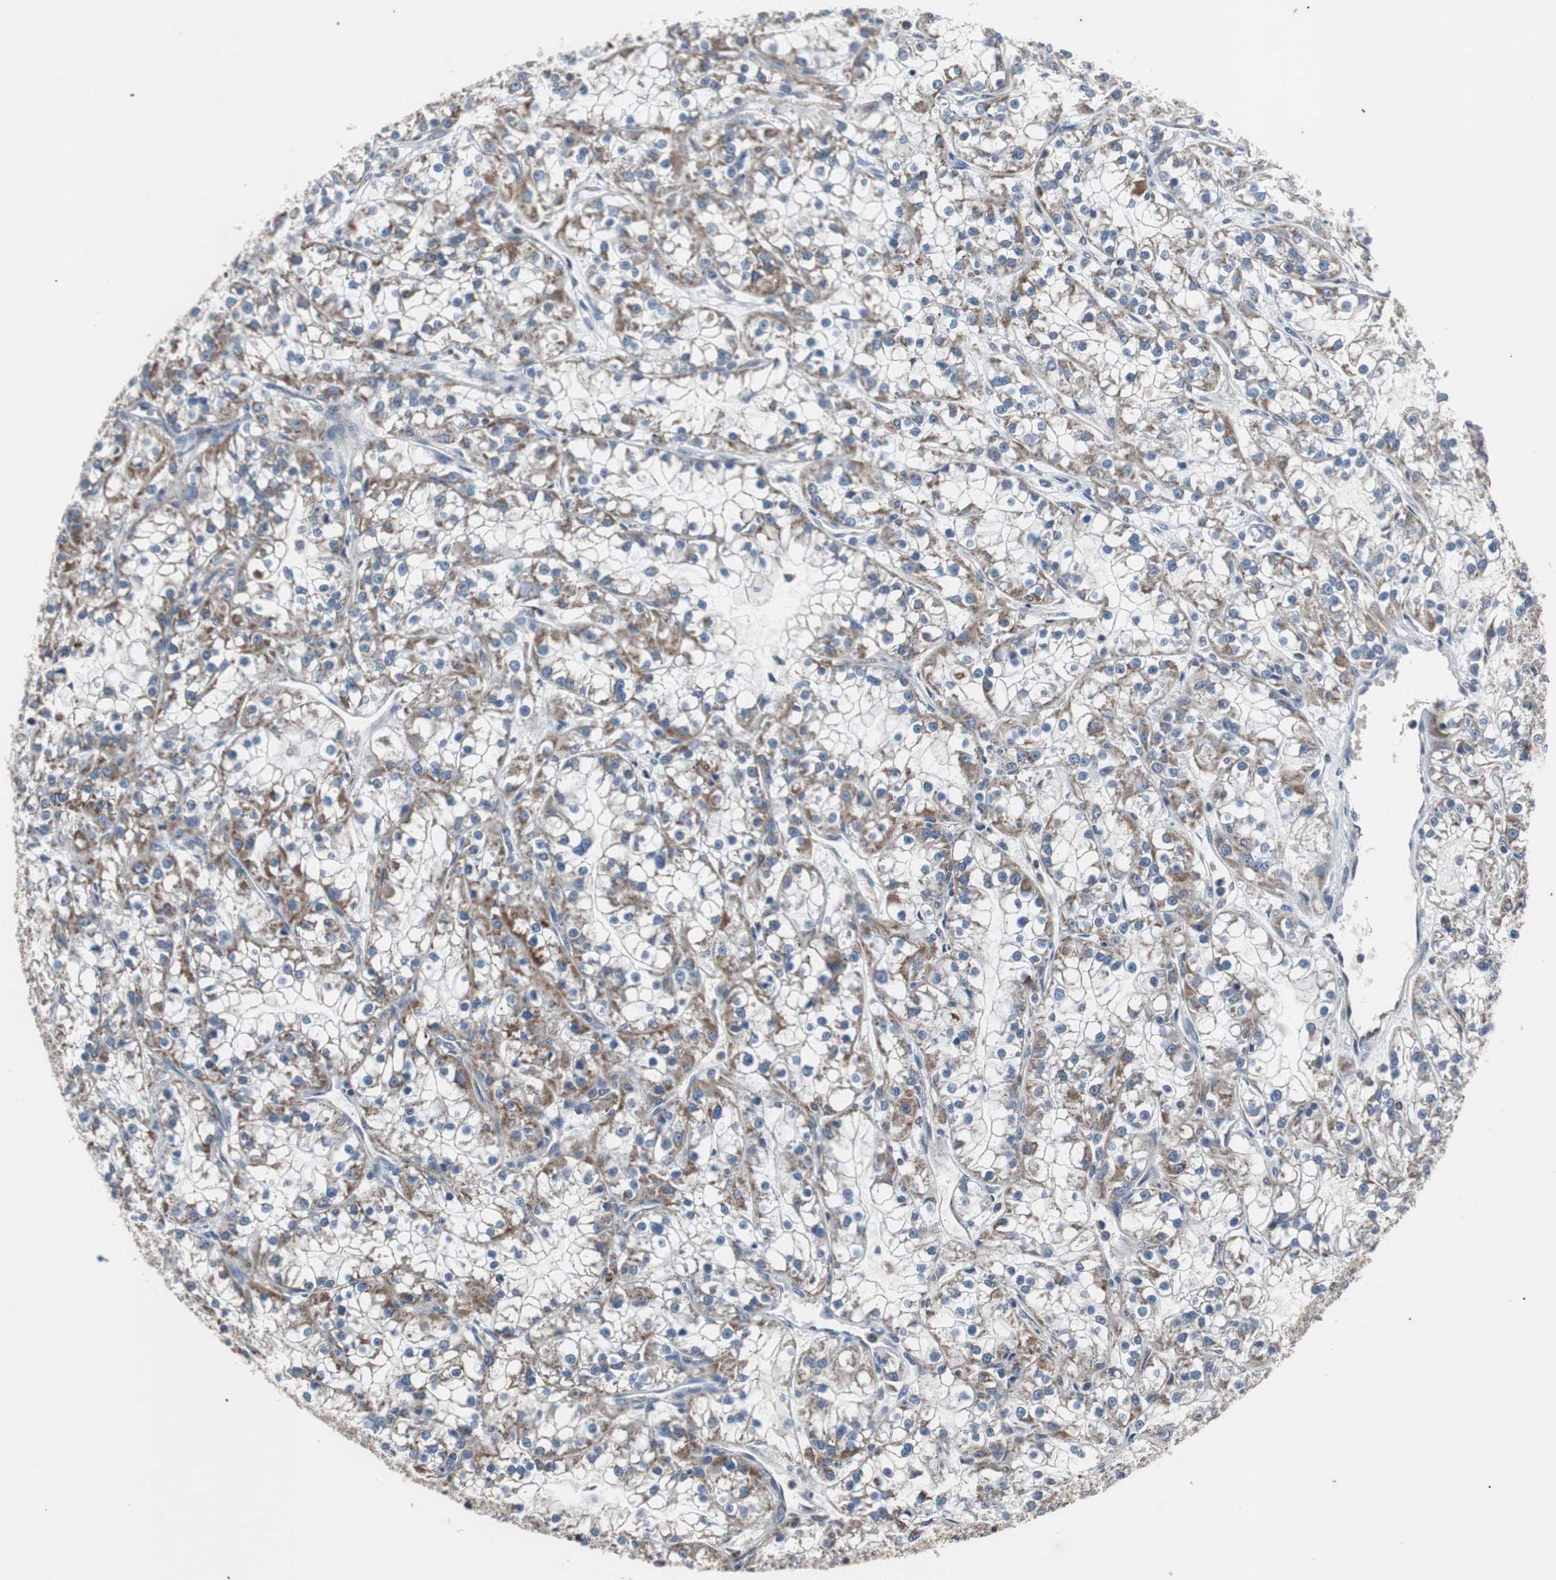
{"staining": {"intensity": "moderate", "quantity": "25%-75%", "location": "cytoplasmic/membranous"}, "tissue": "renal cancer", "cell_type": "Tumor cells", "image_type": "cancer", "snomed": [{"axis": "morphology", "description": "Adenocarcinoma, NOS"}, {"axis": "topography", "description": "Kidney"}], "caption": "Tumor cells display medium levels of moderate cytoplasmic/membranous positivity in approximately 25%-75% of cells in renal cancer (adenocarcinoma).", "gene": "ACTR3", "patient": {"sex": "female", "age": 52}}